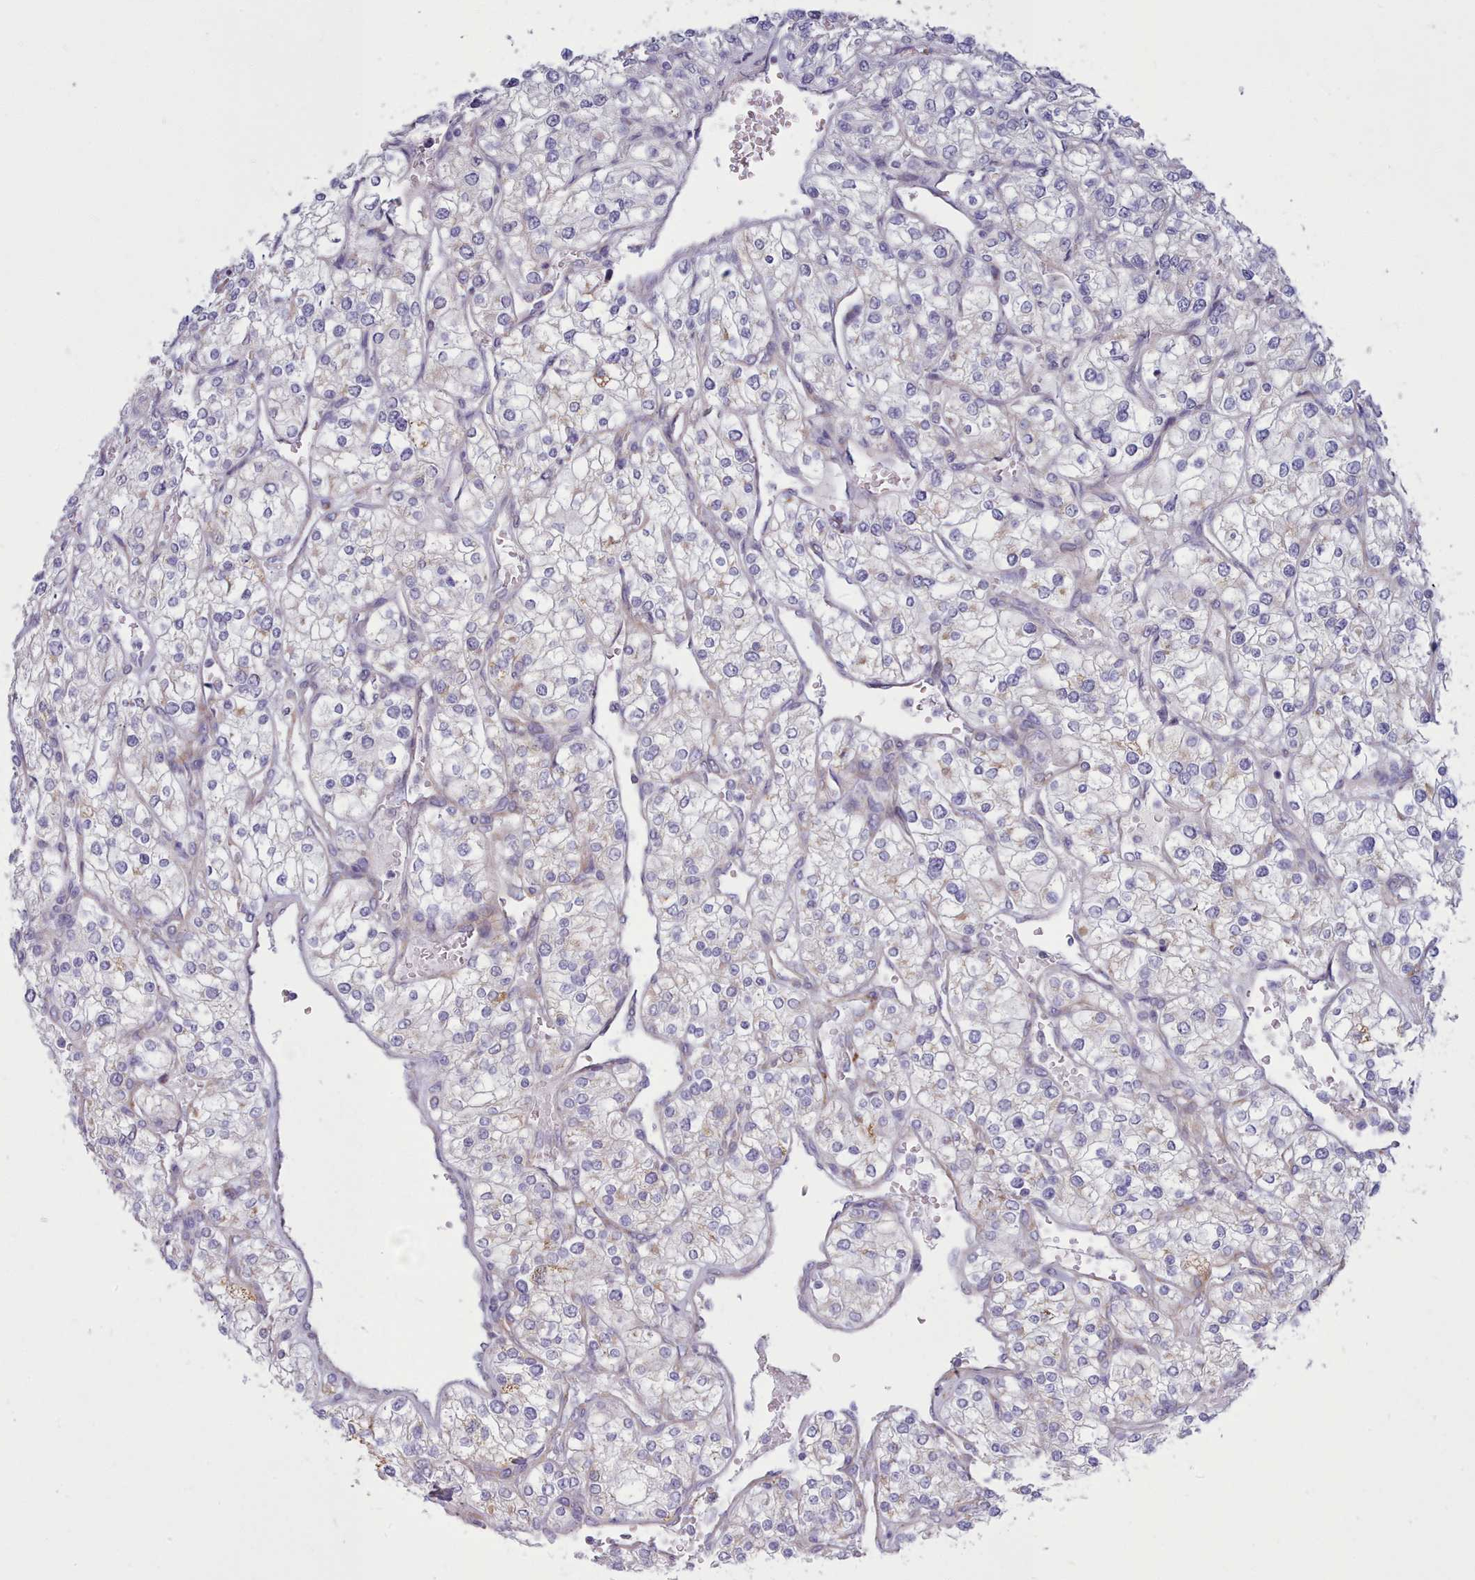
{"staining": {"intensity": "negative", "quantity": "none", "location": "none"}, "tissue": "renal cancer", "cell_type": "Tumor cells", "image_type": "cancer", "snomed": [{"axis": "morphology", "description": "Adenocarcinoma, NOS"}, {"axis": "topography", "description": "Kidney"}], "caption": "Tumor cells are negative for brown protein staining in renal adenocarcinoma. (DAB IHC, high magnification).", "gene": "MRPL21", "patient": {"sex": "male", "age": 80}}